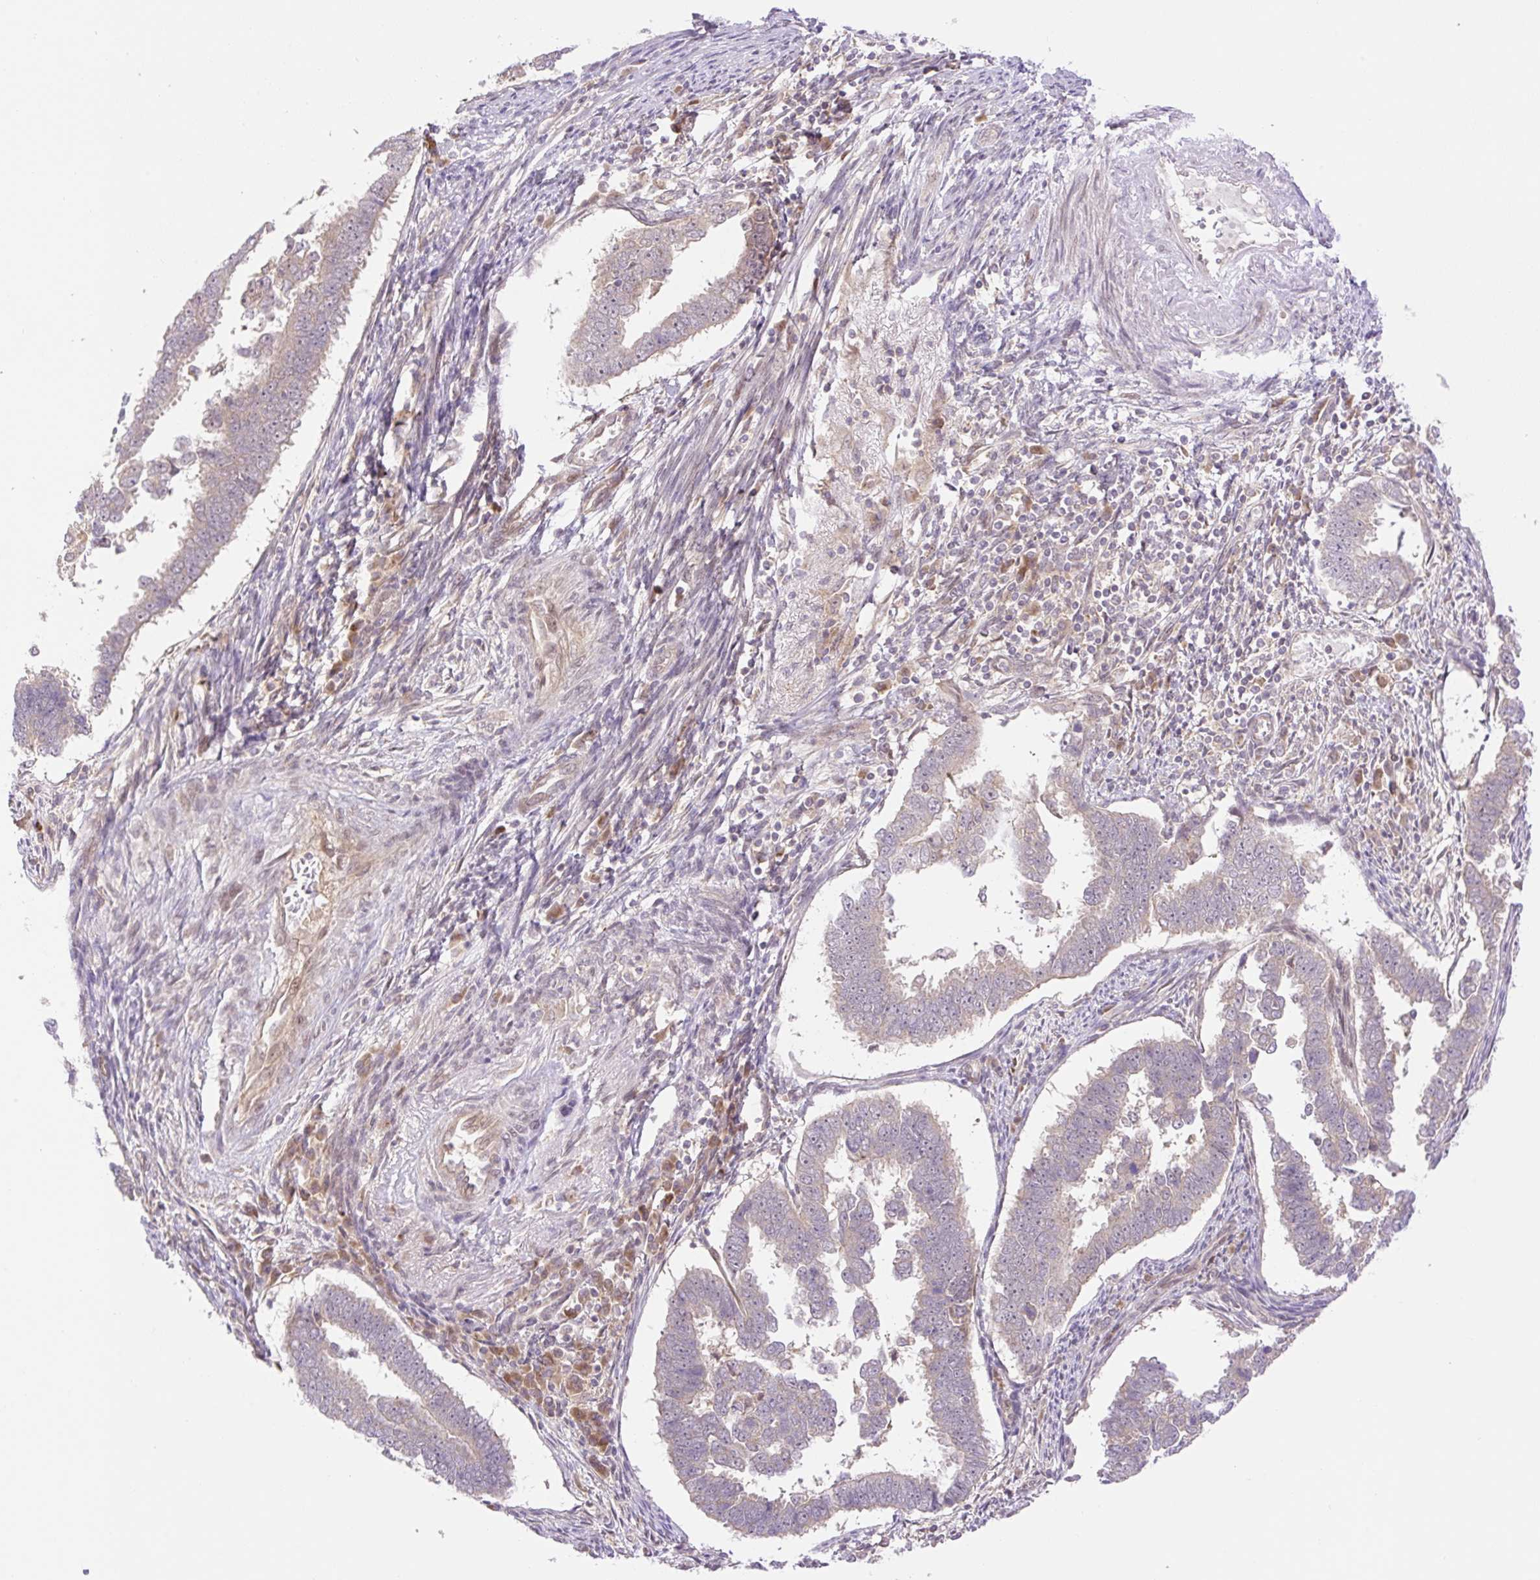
{"staining": {"intensity": "negative", "quantity": "none", "location": "none"}, "tissue": "endometrial cancer", "cell_type": "Tumor cells", "image_type": "cancer", "snomed": [{"axis": "morphology", "description": "Adenocarcinoma, NOS"}, {"axis": "topography", "description": "Endometrium"}], "caption": "The photomicrograph reveals no significant positivity in tumor cells of adenocarcinoma (endometrial).", "gene": "VPS25", "patient": {"sex": "female", "age": 75}}